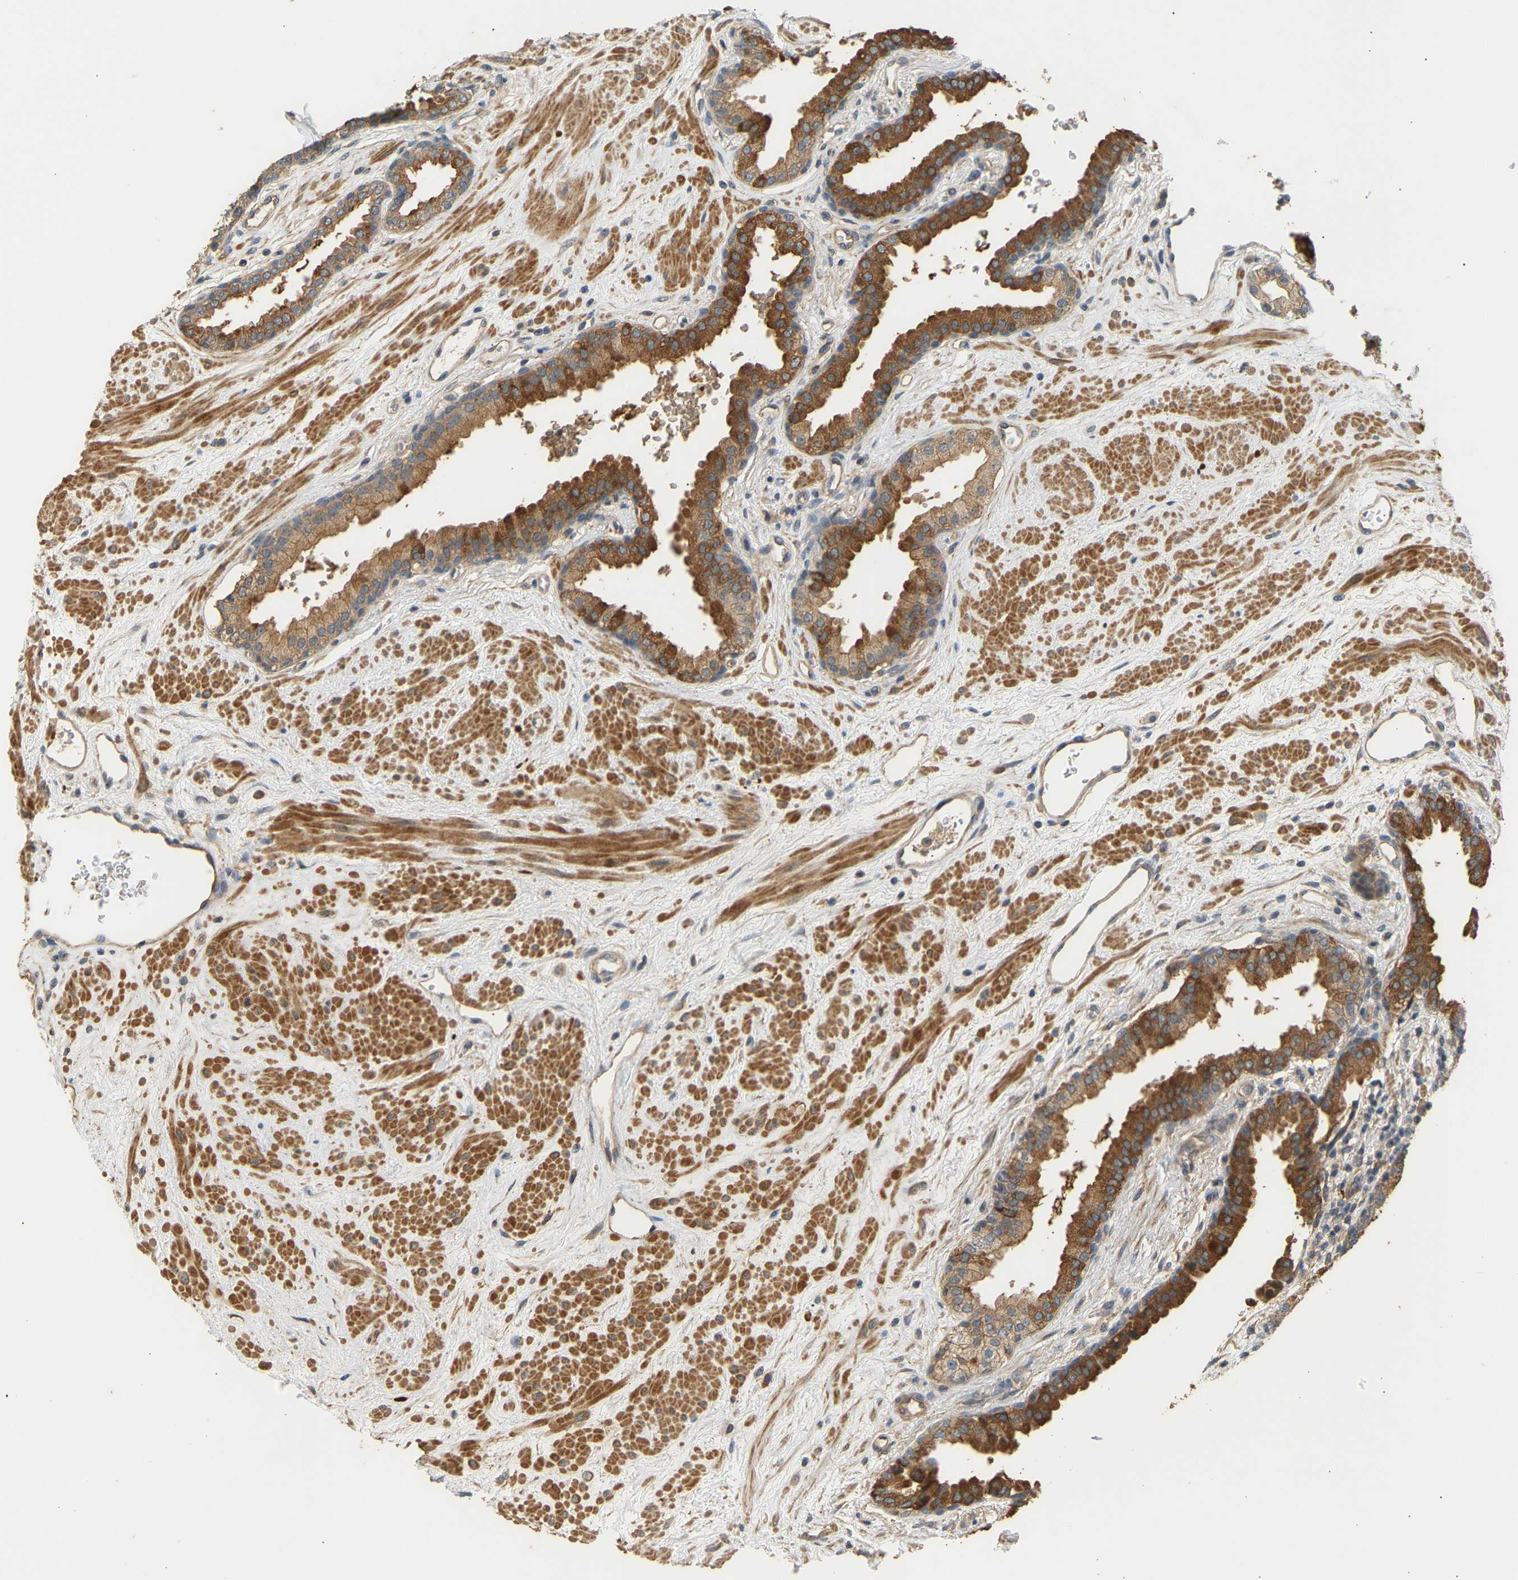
{"staining": {"intensity": "strong", "quantity": "25%-75%", "location": "cytoplasmic/membranous"}, "tissue": "prostate", "cell_type": "Glandular cells", "image_type": "normal", "snomed": [{"axis": "morphology", "description": "Normal tissue, NOS"}, {"axis": "topography", "description": "Prostate"}], "caption": "Protein analysis of benign prostate reveals strong cytoplasmic/membranous expression in about 25%-75% of glandular cells. The staining was performed using DAB (3,3'-diaminobenzidine), with brown indicating positive protein expression. Nuclei are stained blue with hematoxylin.", "gene": "RGL1", "patient": {"sex": "male", "age": 51}}